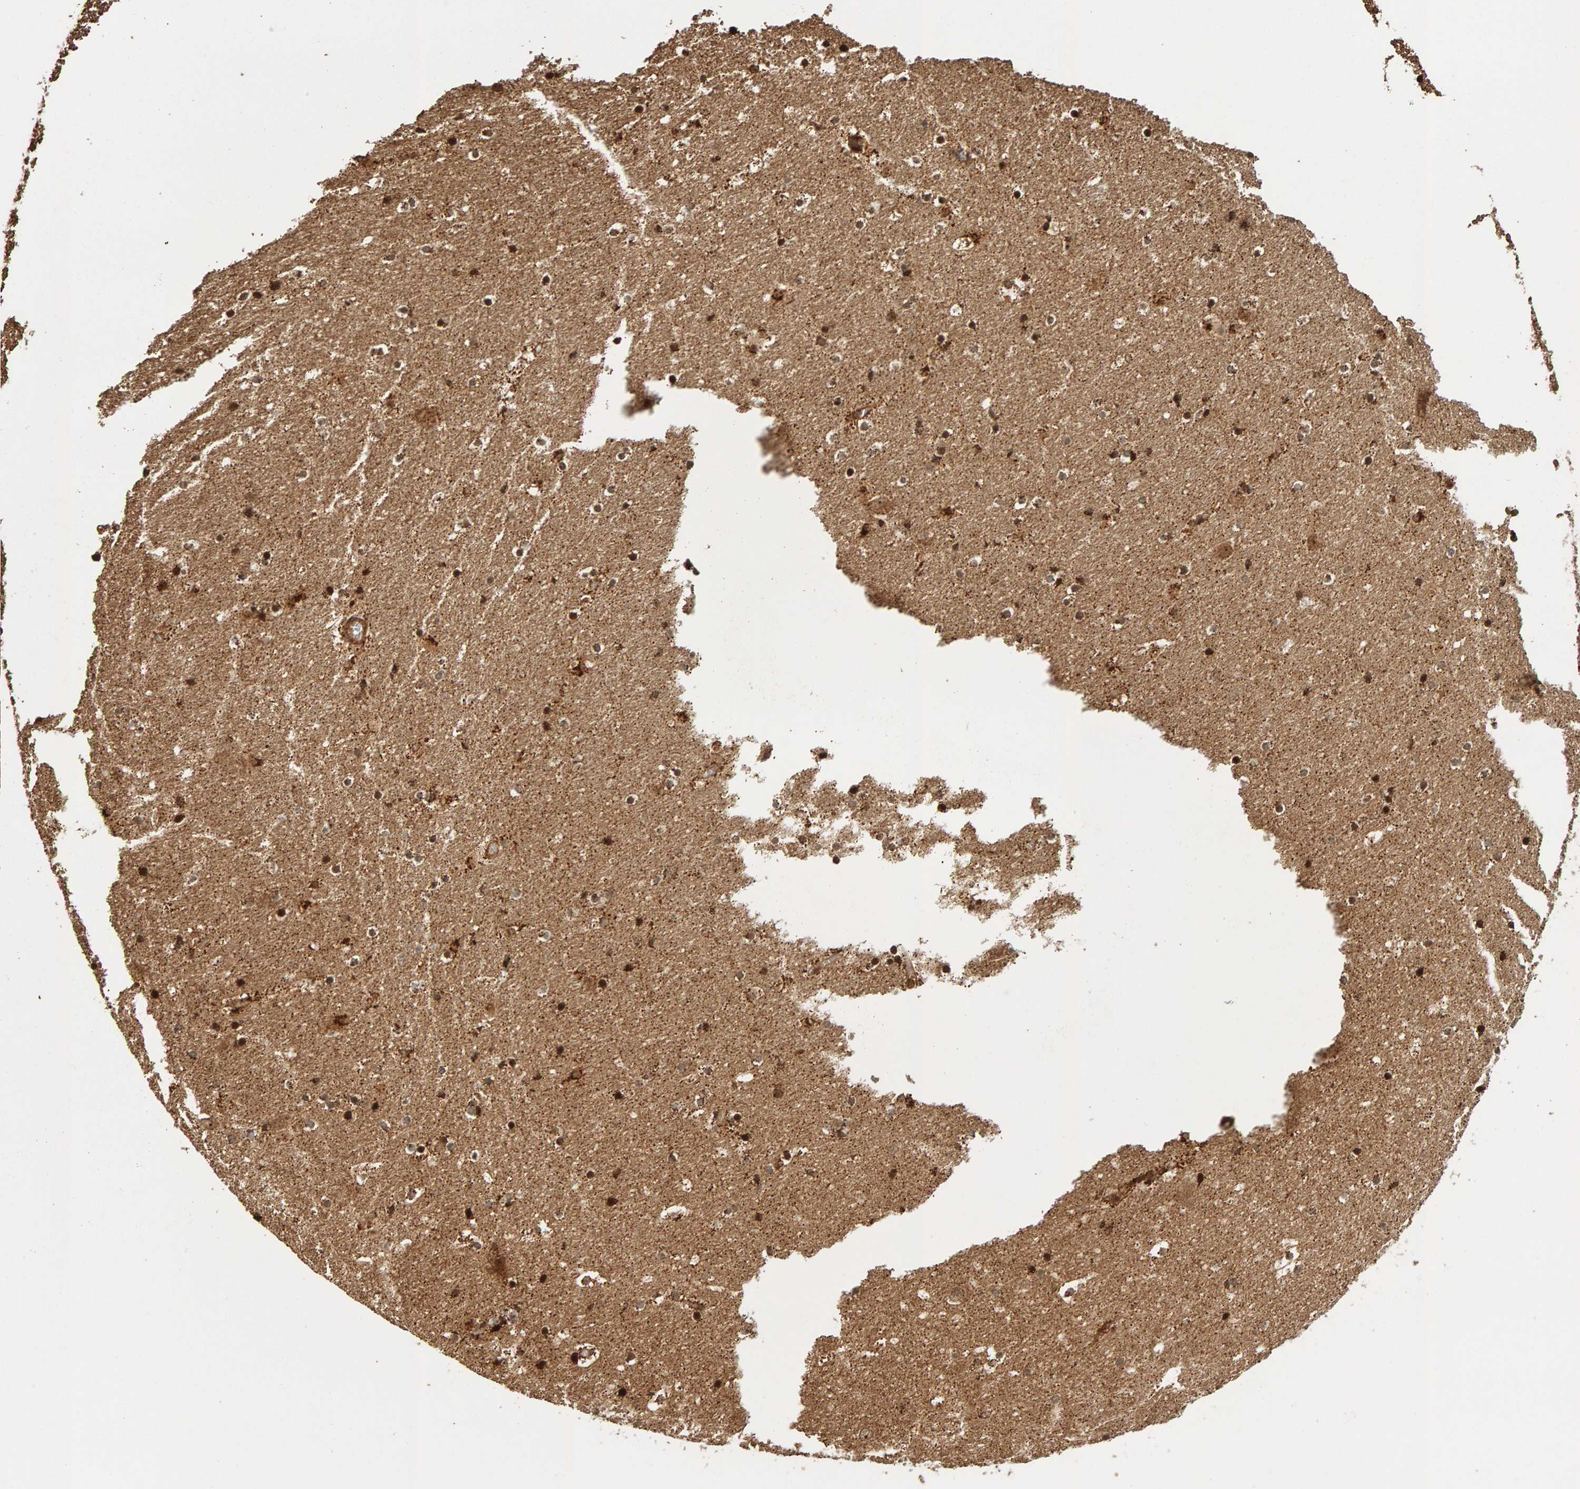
{"staining": {"intensity": "moderate", "quantity": ">75%", "location": "cytoplasmic/membranous,nuclear"}, "tissue": "hippocampus", "cell_type": "Glial cells", "image_type": "normal", "snomed": [{"axis": "morphology", "description": "Normal tissue, NOS"}, {"axis": "topography", "description": "Hippocampus"}], "caption": "IHC image of normal hippocampus: human hippocampus stained using immunohistochemistry (IHC) demonstrates medium levels of moderate protein expression localized specifically in the cytoplasmic/membranous,nuclear of glial cells, appearing as a cytoplasmic/membranous,nuclear brown color.", "gene": "ZFAND1", "patient": {"sex": "male", "age": 45}}